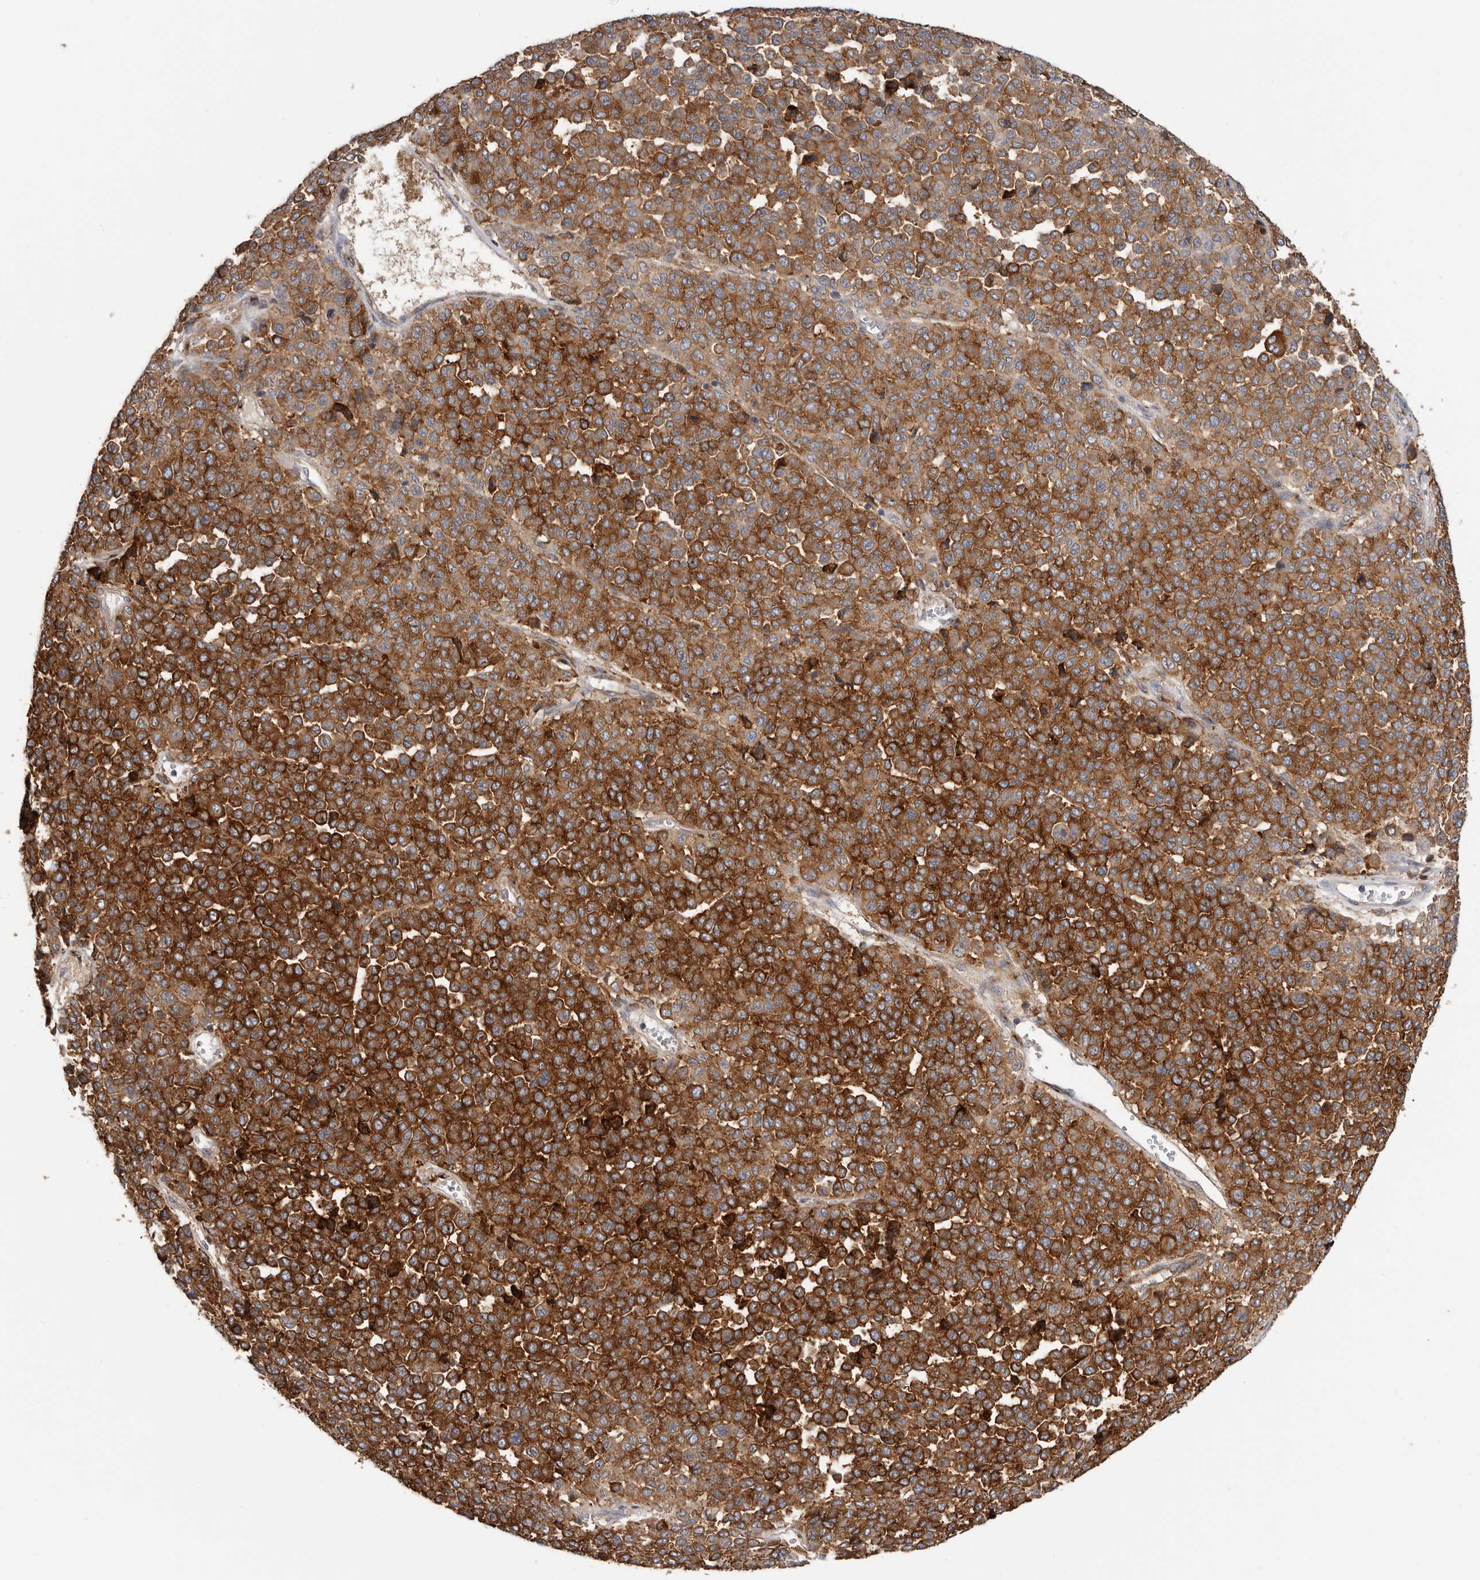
{"staining": {"intensity": "strong", "quantity": ">75%", "location": "cytoplasmic/membranous"}, "tissue": "melanoma", "cell_type": "Tumor cells", "image_type": "cancer", "snomed": [{"axis": "morphology", "description": "Malignant melanoma, Metastatic site"}, {"axis": "topography", "description": "Pancreas"}], "caption": "DAB (3,3'-diaminobenzidine) immunohistochemical staining of human malignant melanoma (metastatic site) reveals strong cytoplasmic/membranous protein expression in approximately >75% of tumor cells.", "gene": "TFRC", "patient": {"sex": "female", "age": 30}}